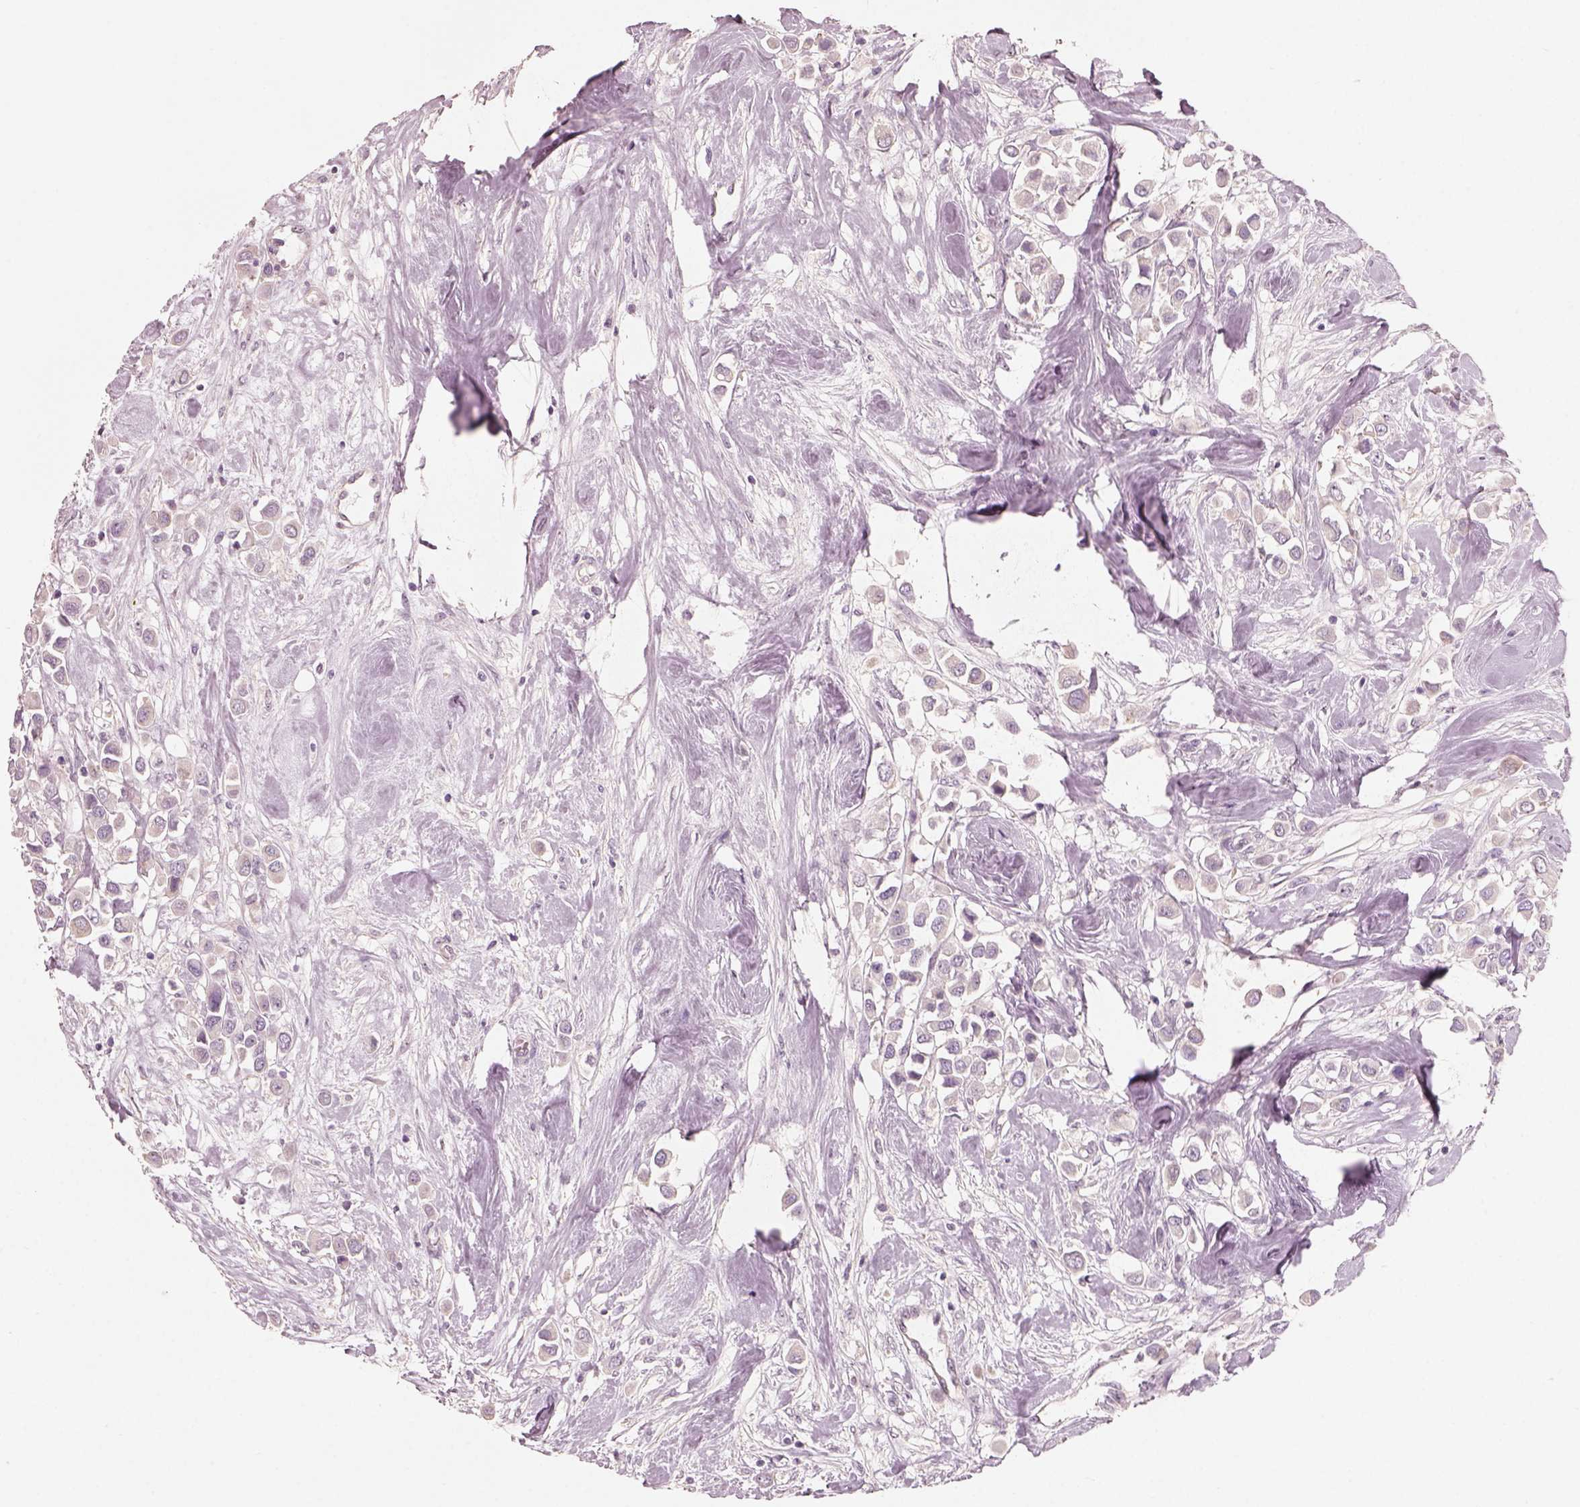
{"staining": {"intensity": "negative", "quantity": "none", "location": "none"}, "tissue": "breast cancer", "cell_type": "Tumor cells", "image_type": "cancer", "snomed": [{"axis": "morphology", "description": "Duct carcinoma"}, {"axis": "topography", "description": "Breast"}], "caption": "Human breast cancer (invasive ductal carcinoma) stained for a protein using immunohistochemistry (IHC) shows no positivity in tumor cells.", "gene": "CDS1", "patient": {"sex": "female", "age": 61}}